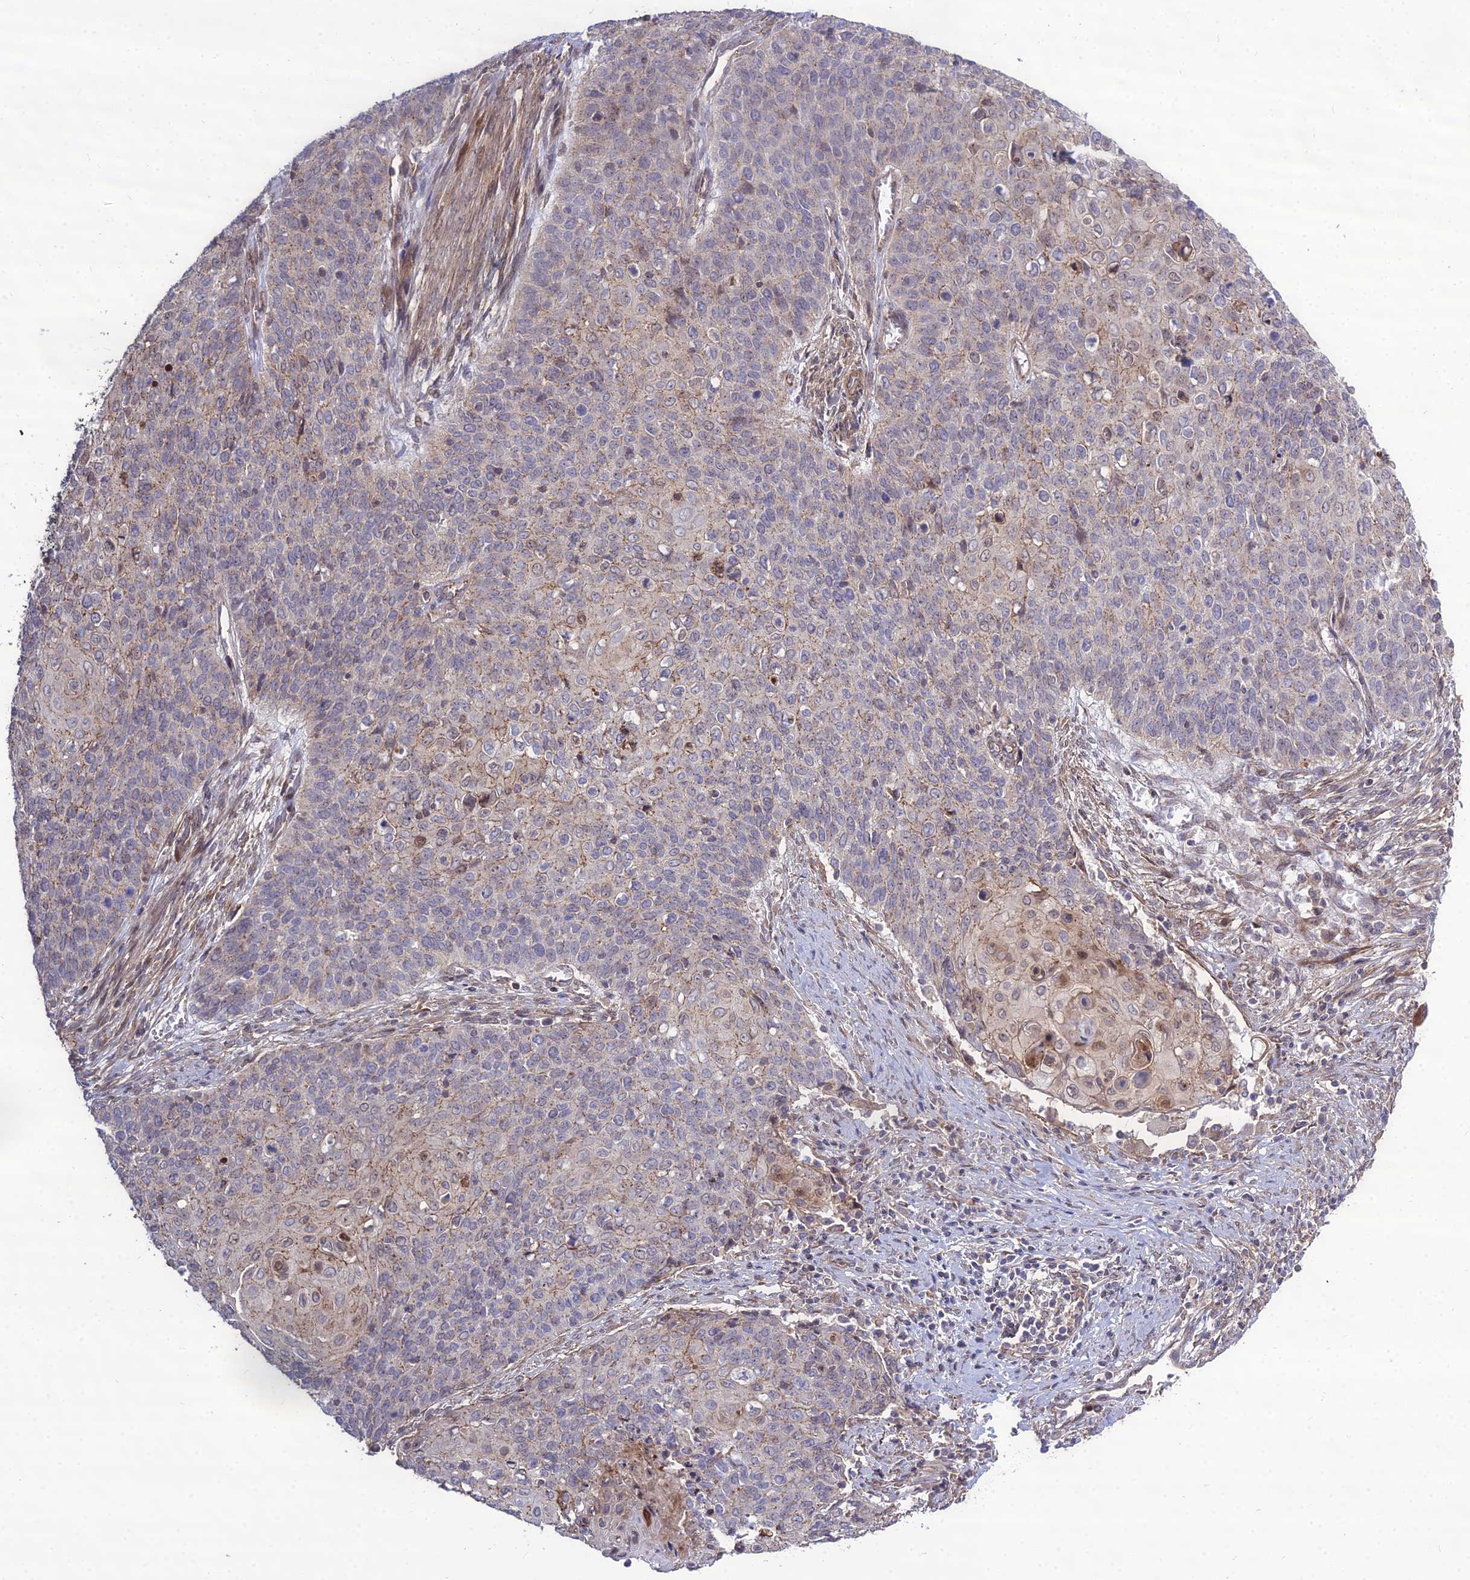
{"staining": {"intensity": "weak", "quantity": "<25%", "location": "cytoplasmic/membranous"}, "tissue": "cervical cancer", "cell_type": "Tumor cells", "image_type": "cancer", "snomed": [{"axis": "morphology", "description": "Squamous cell carcinoma, NOS"}, {"axis": "topography", "description": "Cervix"}], "caption": "Cervical cancer (squamous cell carcinoma) stained for a protein using immunohistochemistry (IHC) reveals no expression tumor cells.", "gene": "TSPYL2", "patient": {"sex": "female", "age": 39}}